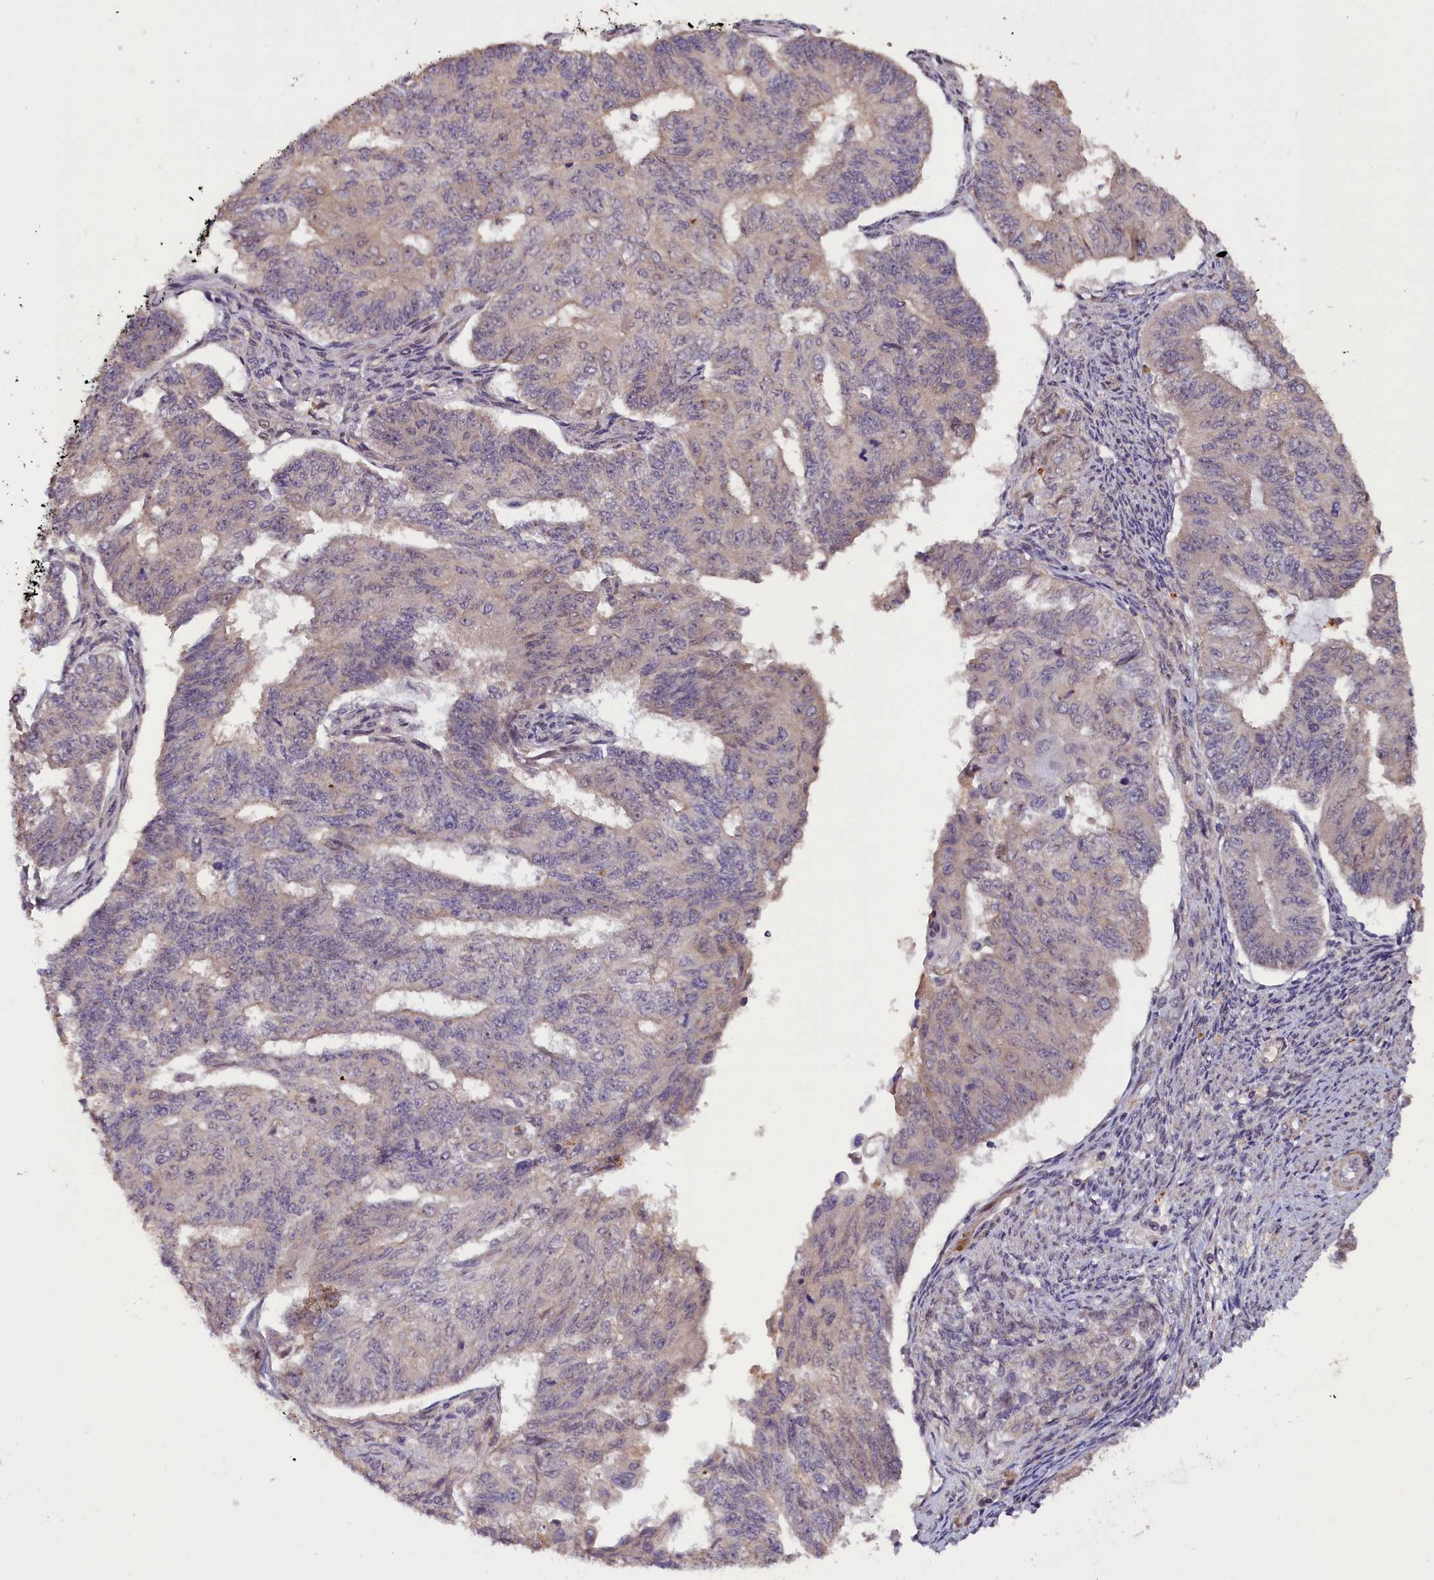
{"staining": {"intensity": "weak", "quantity": "<25%", "location": "cytoplasmic/membranous"}, "tissue": "endometrial cancer", "cell_type": "Tumor cells", "image_type": "cancer", "snomed": [{"axis": "morphology", "description": "Adenocarcinoma, NOS"}, {"axis": "topography", "description": "Endometrium"}], "caption": "Human endometrial cancer stained for a protein using immunohistochemistry (IHC) shows no positivity in tumor cells.", "gene": "DNAJB9", "patient": {"sex": "female", "age": 32}}